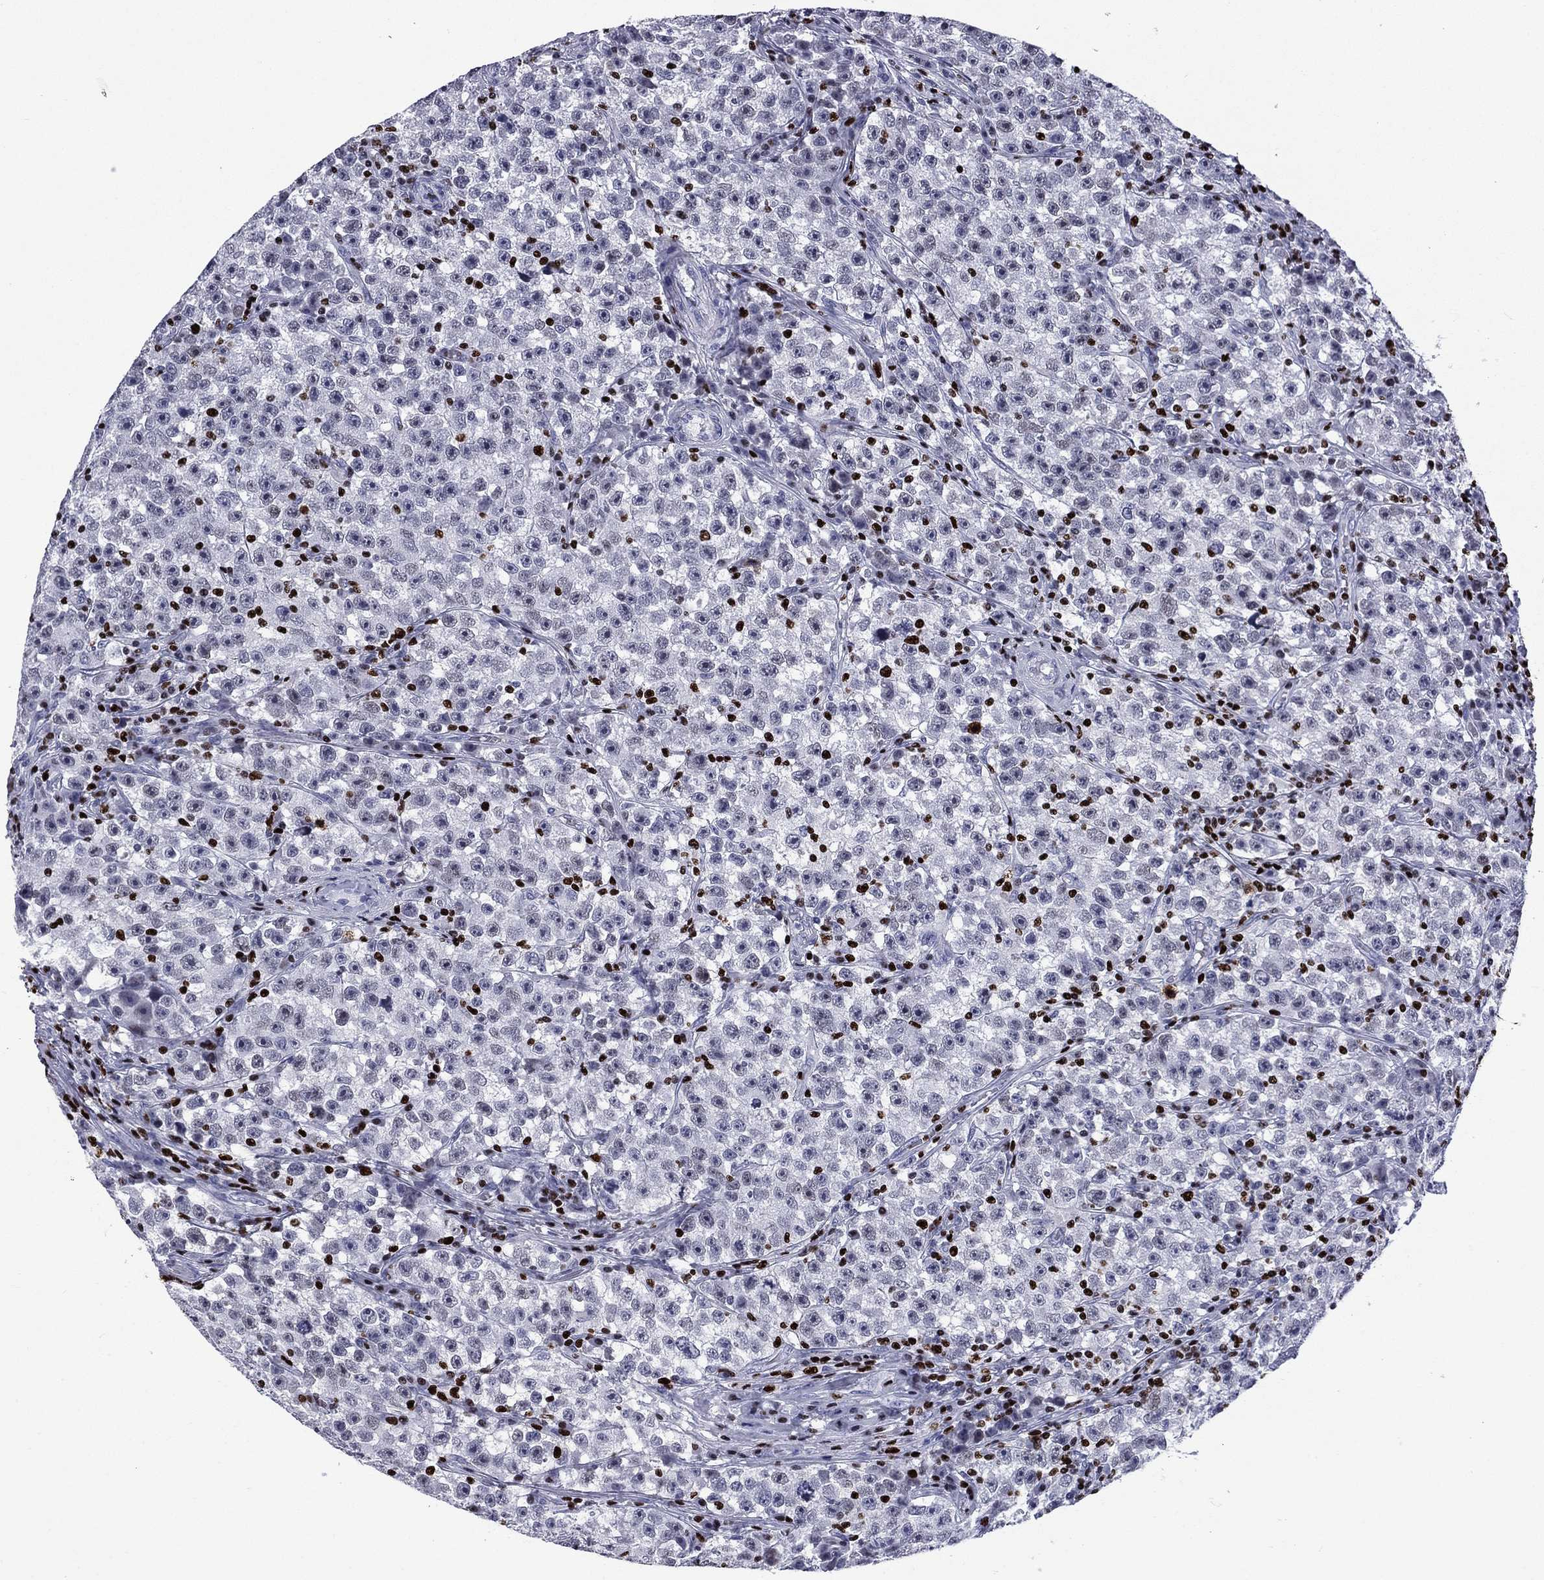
{"staining": {"intensity": "negative", "quantity": "none", "location": "none"}, "tissue": "testis cancer", "cell_type": "Tumor cells", "image_type": "cancer", "snomed": [{"axis": "morphology", "description": "Seminoma, NOS"}, {"axis": "topography", "description": "Testis"}], "caption": "This is an immunohistochemistry (IHC) histopathology image of human testis cancer (seminoma). There is no staining in tumor cells.", "gene": "IKZF3", "patient": {"sex": "male", "age": 22}}